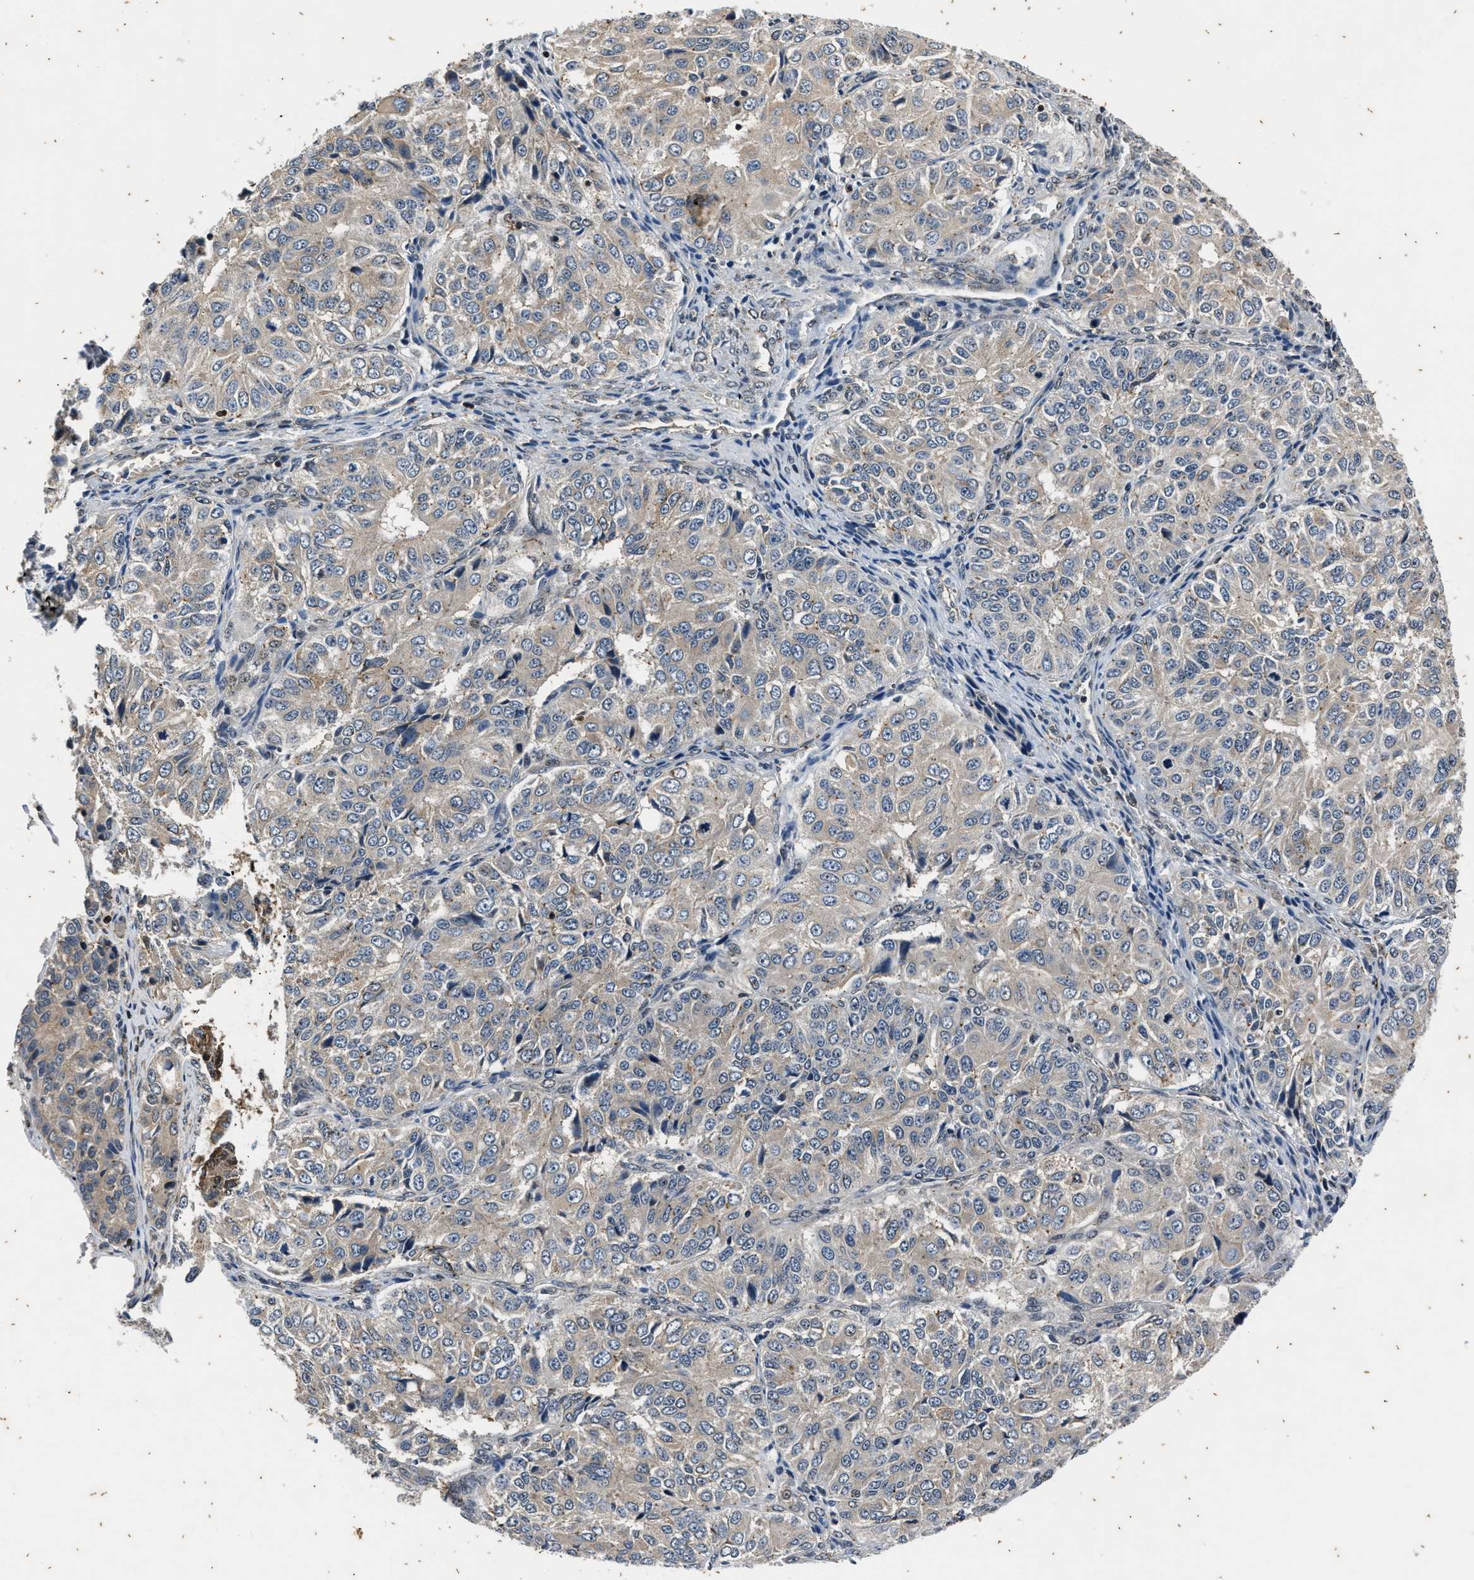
{"staining": {"intensity": "weak", "quantity": "<25%", "location": "cytoplasmic/membranous"}, "tissue": "ovarian cancer", "cell_type": "Tumor cells", "image_type": "cancer", "snomed": [{"axis": "morphology", "description": "Carcinoma, endometroid"}, {"axis": "topography", "description": "Ovary"}], "caption": "DAB immunohistochemical staining of human ovarian cancer displays no significant staining in tumor cells.", "gene": "PTPN7", "patient": {"sex": "female", "age": 51}}